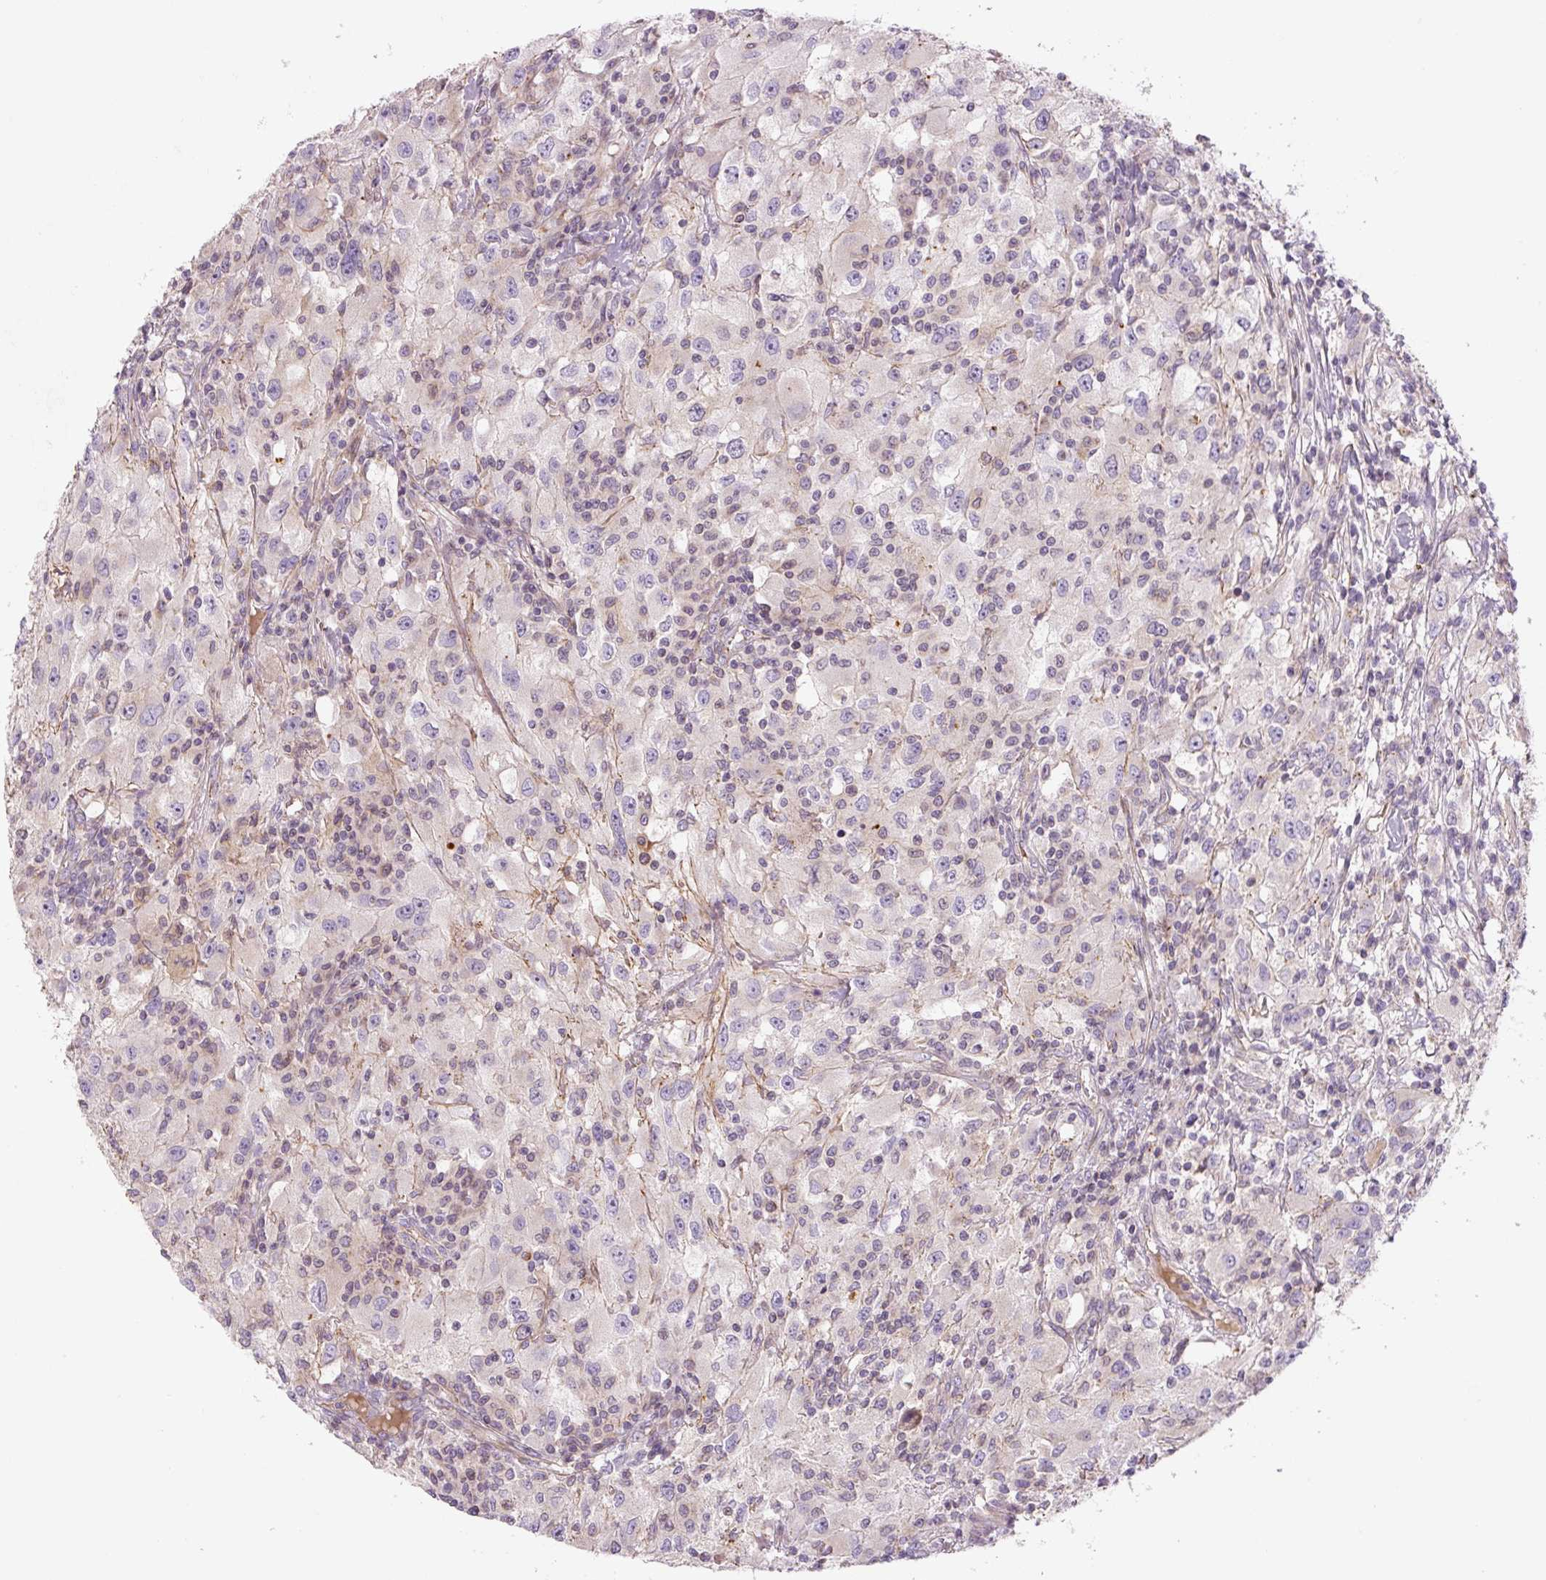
{"staining": {"intensity": "negative", "quantity": "none", "location": "none"}, "tissue": "renal cancer", "cell_type": "Tumor cells", "image_type": "cancer", "snomed": [{"axis": "morphology", "description": "Adenocarcinoma, NOS"}, {"axis": "topography", "description": "Kidney"}], "caption": "Protein analysis of renal cancer shows no significant positivity in tumor cells.", "gene": "CCNI2", "patient": {"sex": "female", "age": 67}}